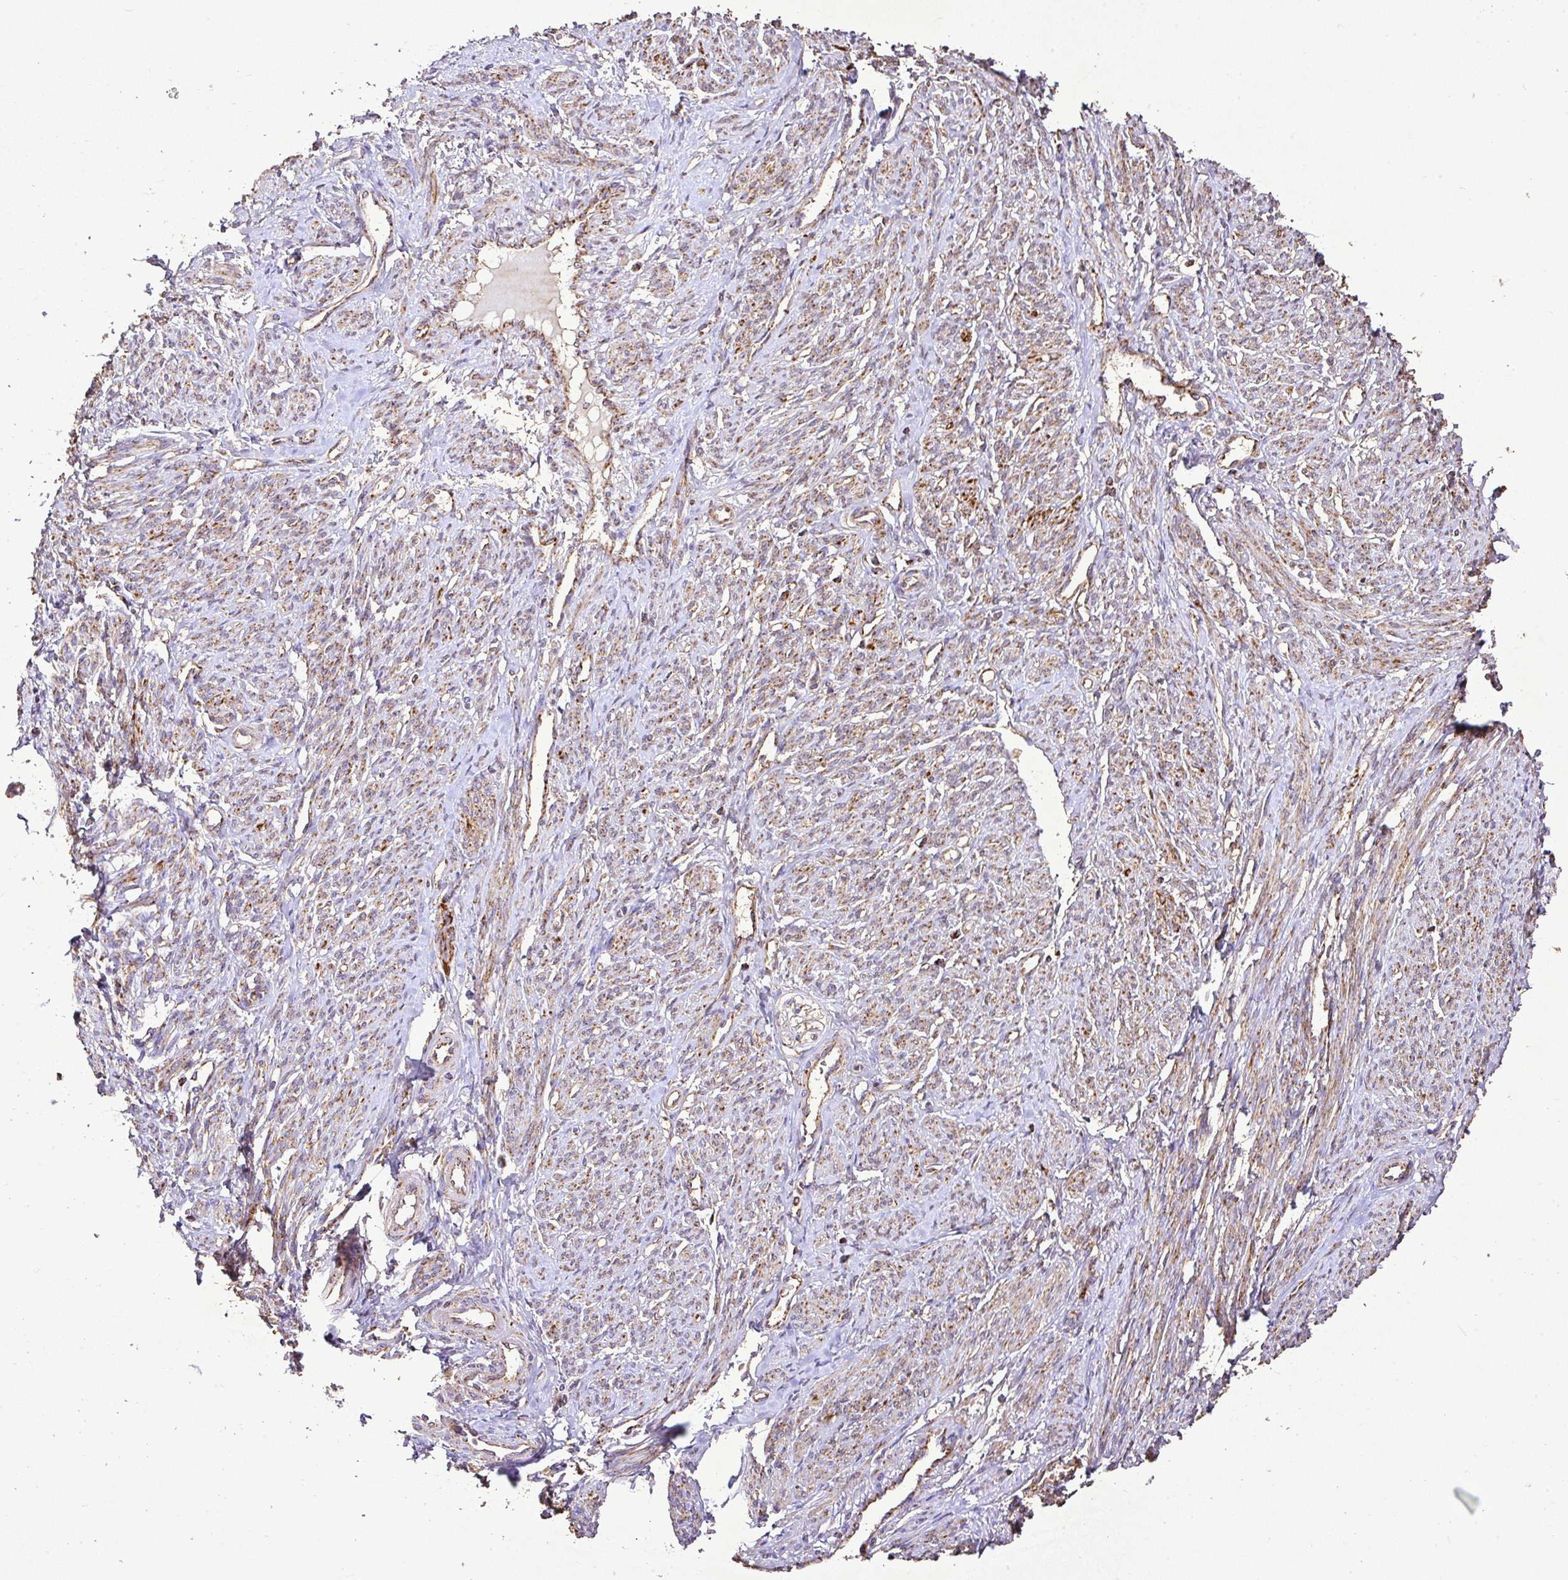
{"staining": {"intensity": "moderate", "quantity": ">75%", "location": "cytoplasmic/membranous"}, "tissue": "smooth muscle", "cell_type": "Smooth muscle cells", "image_type": "normal", "snomed": [{"axis": "morphology", "description": "Normal tissue, NOS"}, {"axis": "topography", "description": "Smooth muscle"}], "caption": "A photomicrograph showing moderate cytoplasmic/membranous staining in approximately >75% of smooth muscle cells in benign smooth muscle, as visualized by brown immunohistochemical staining.", "gene": "AGK", "patient": {"sex": "female", "age": 65}}